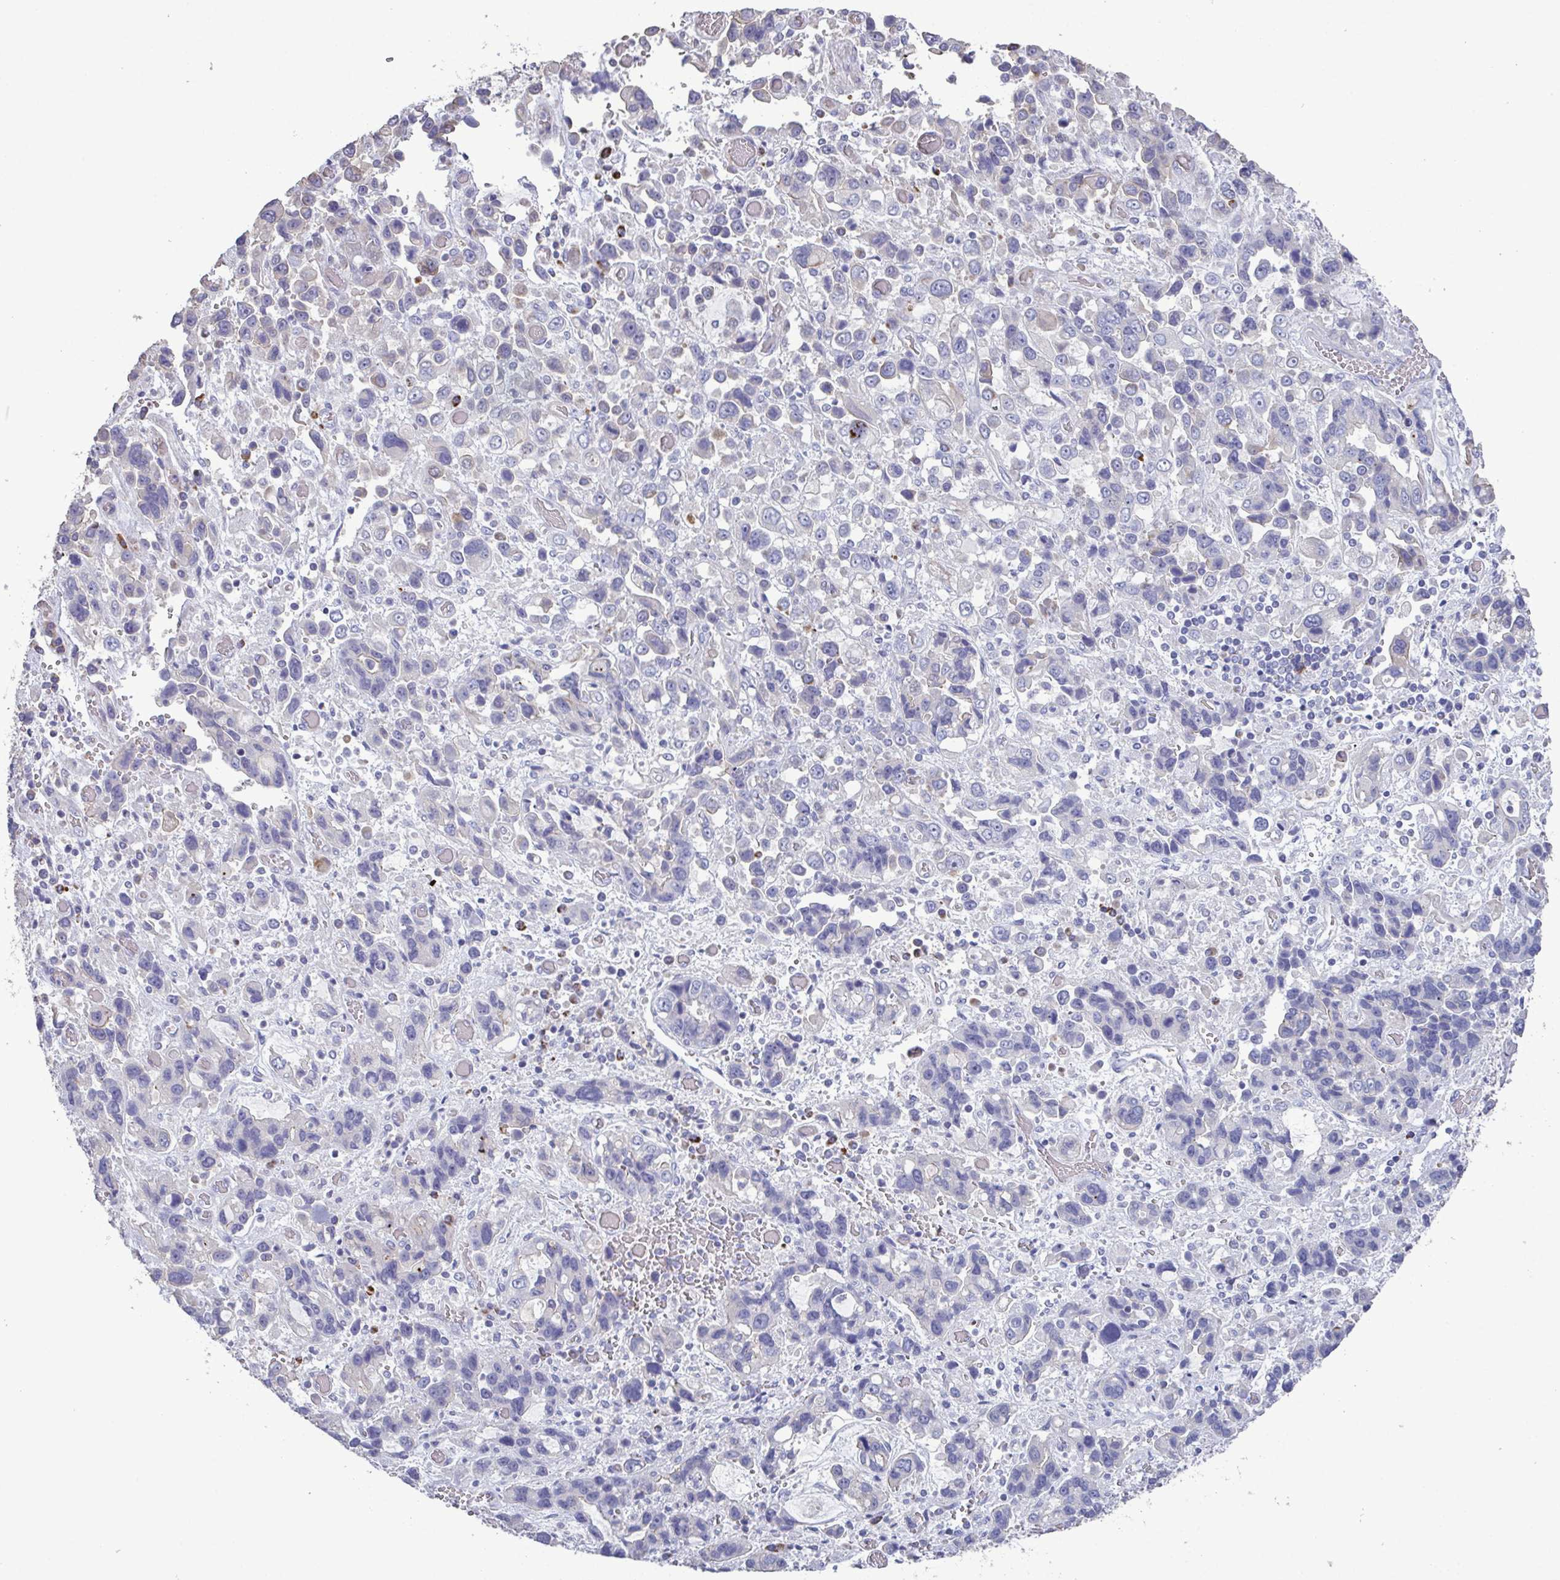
{"staining": {"intensity": "negative", "quantity": "none", "location": "none"}, "tissue": "stomach cancer", "cell_type": "Tumor cells", "image_type": "cancer", "snomed": [{"axis": "morphology", "description": "Adenocarcinoma, NOS"}, {"axis": "topography", "description": "Stomach, upper"}], "caption": "Image shows no significant protein positivity in tumor cells of stomach cancer.", "gene": "GLDC", "patient": {"sex": "female", "age": 81}}